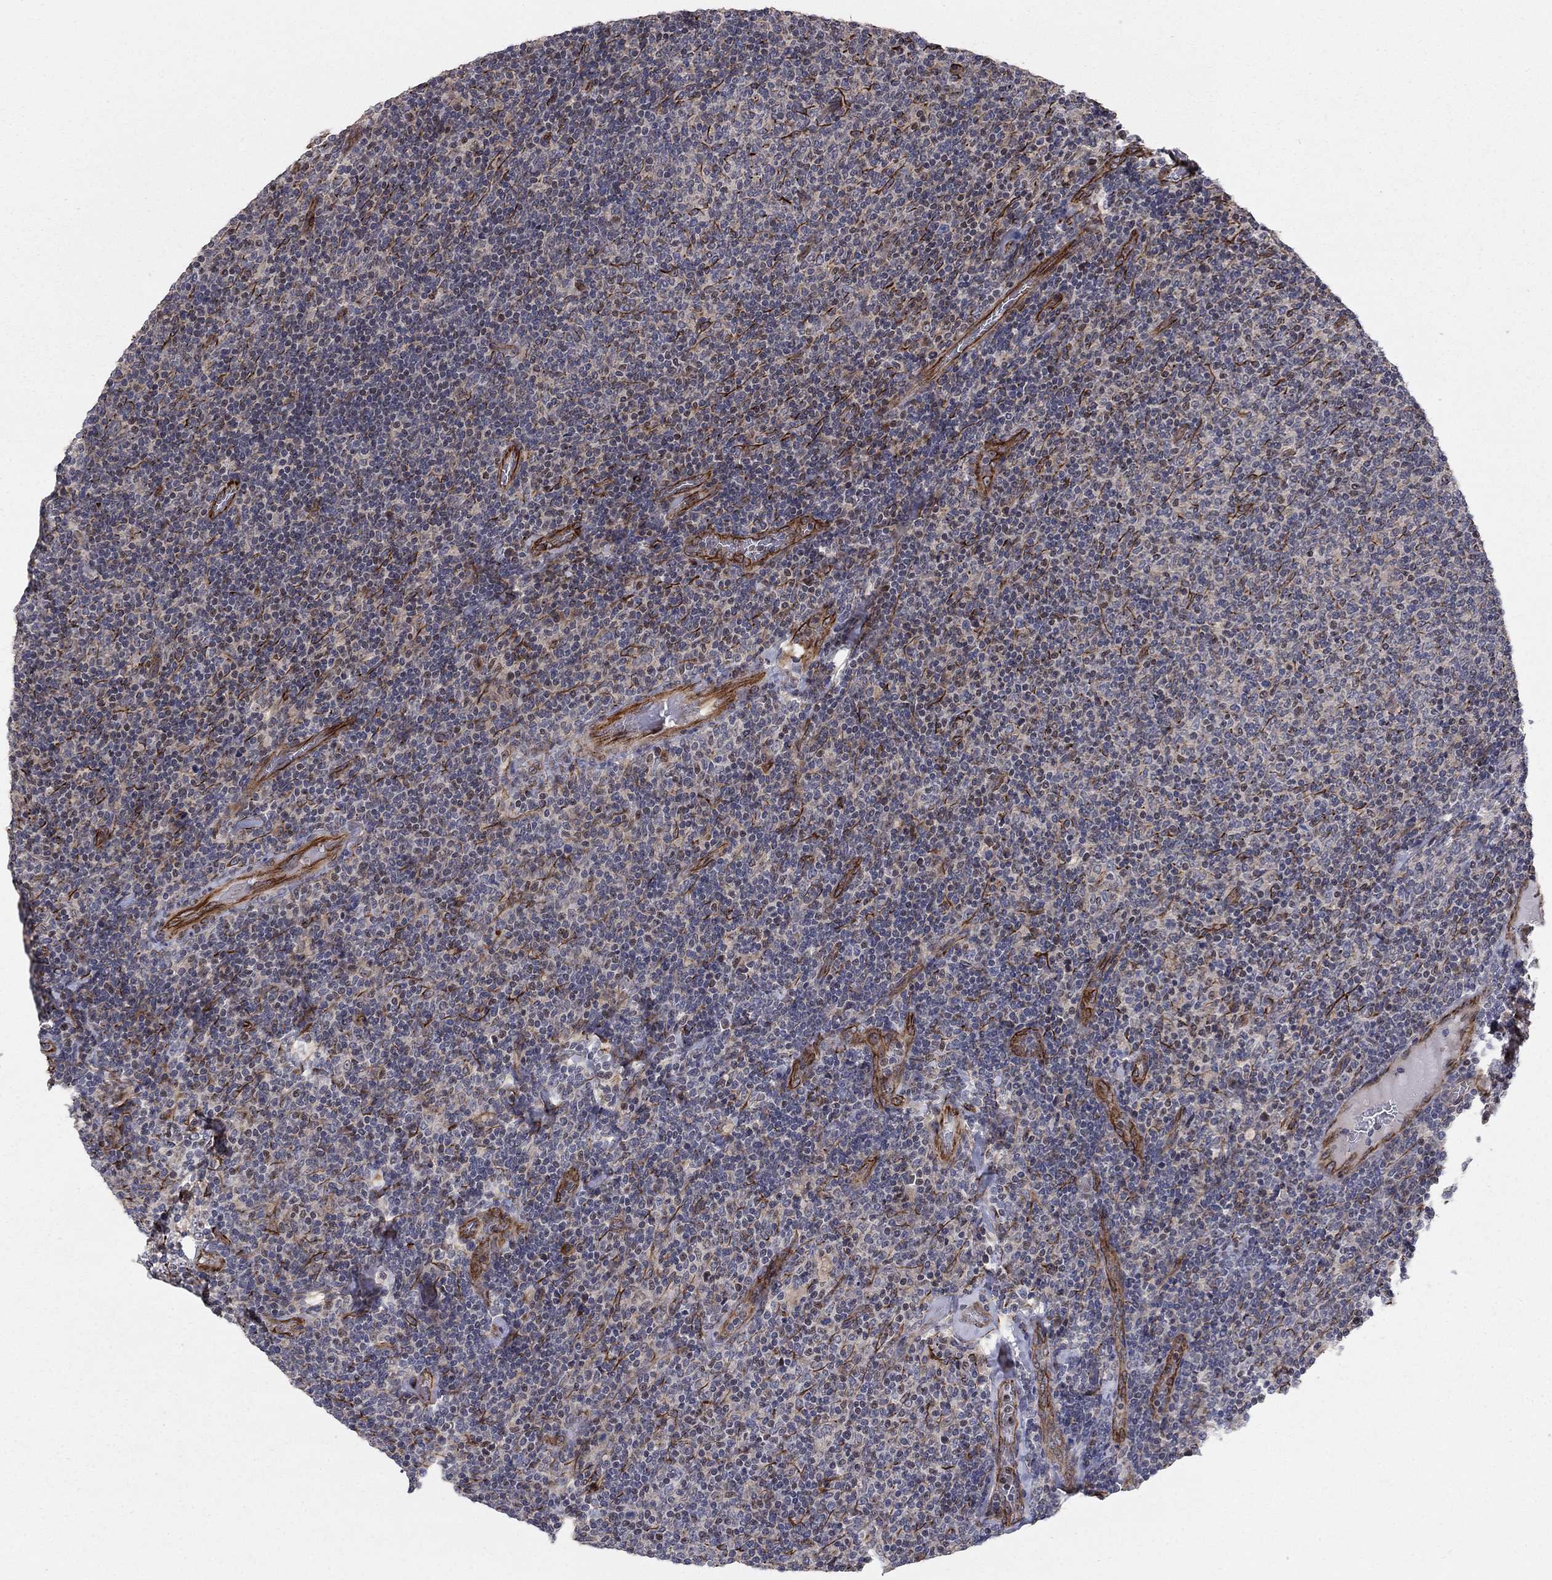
{"staining": {"intensity": "negative", "quantity": "none", "location": "none"}, "tissue": "lymphoma", "cell_type": "Tumor cells", "image_type": "cancer", "snomed": [{"axis": "morphology", "description": "Malignant lymphoma, non-Hodgkin's type, Low grade"}, {"axis": "topography", "description": "Lymph node"}], "caption": "High magnification brightfield microscopy of lymphoma stained with DAB (3,3'-diaminobenzidine) (brown) and counterstained with hematoxylin (blue): tumor cells show no significant expression.", "gene": "MSRA", "patient": {"sex": "male", "age": 52}}